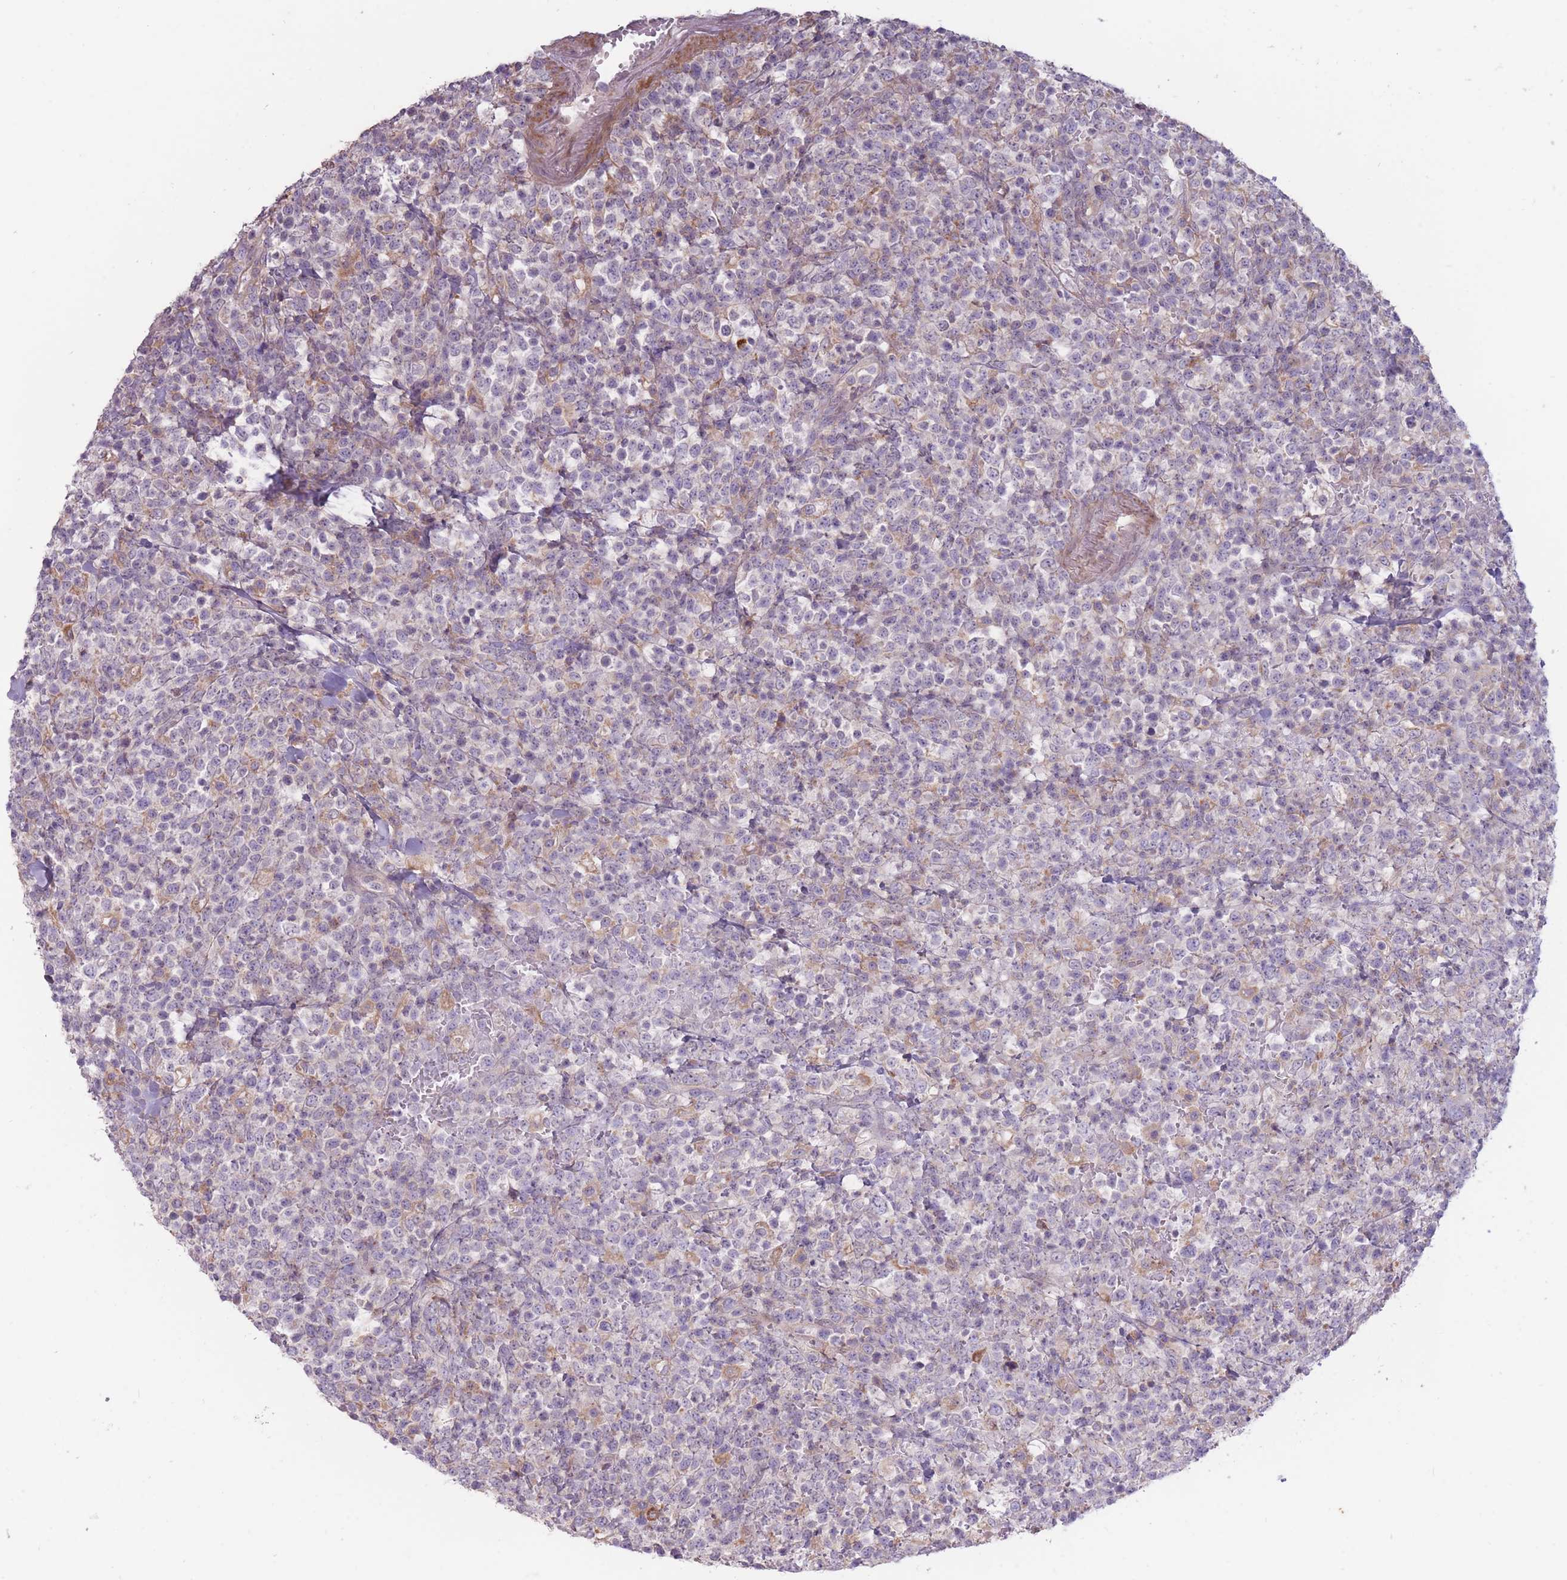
{"staining": {"intensity": "negative", "quantity": "none", "location": "none"}, "tissue": "lymphoma", "cell_type": "Tumor cells", "image_type": "cancer", "snomed": [{"axis": "morphology", "description": "Malignant lymphoma, non-Hodgkin's type, High grade"}, {"axis": "topography", "description": "Colon"}], "caption": "An immunohistochemistry micrograph of high-grade malignant lymphoma, non-Hodgkin's type is shown. There is no staining in tumor cells of high-grade malignant lymphoma, non-Hodgkin's type.", "gene": "TET3", "patient": {"sex": "female", "age": 53}}